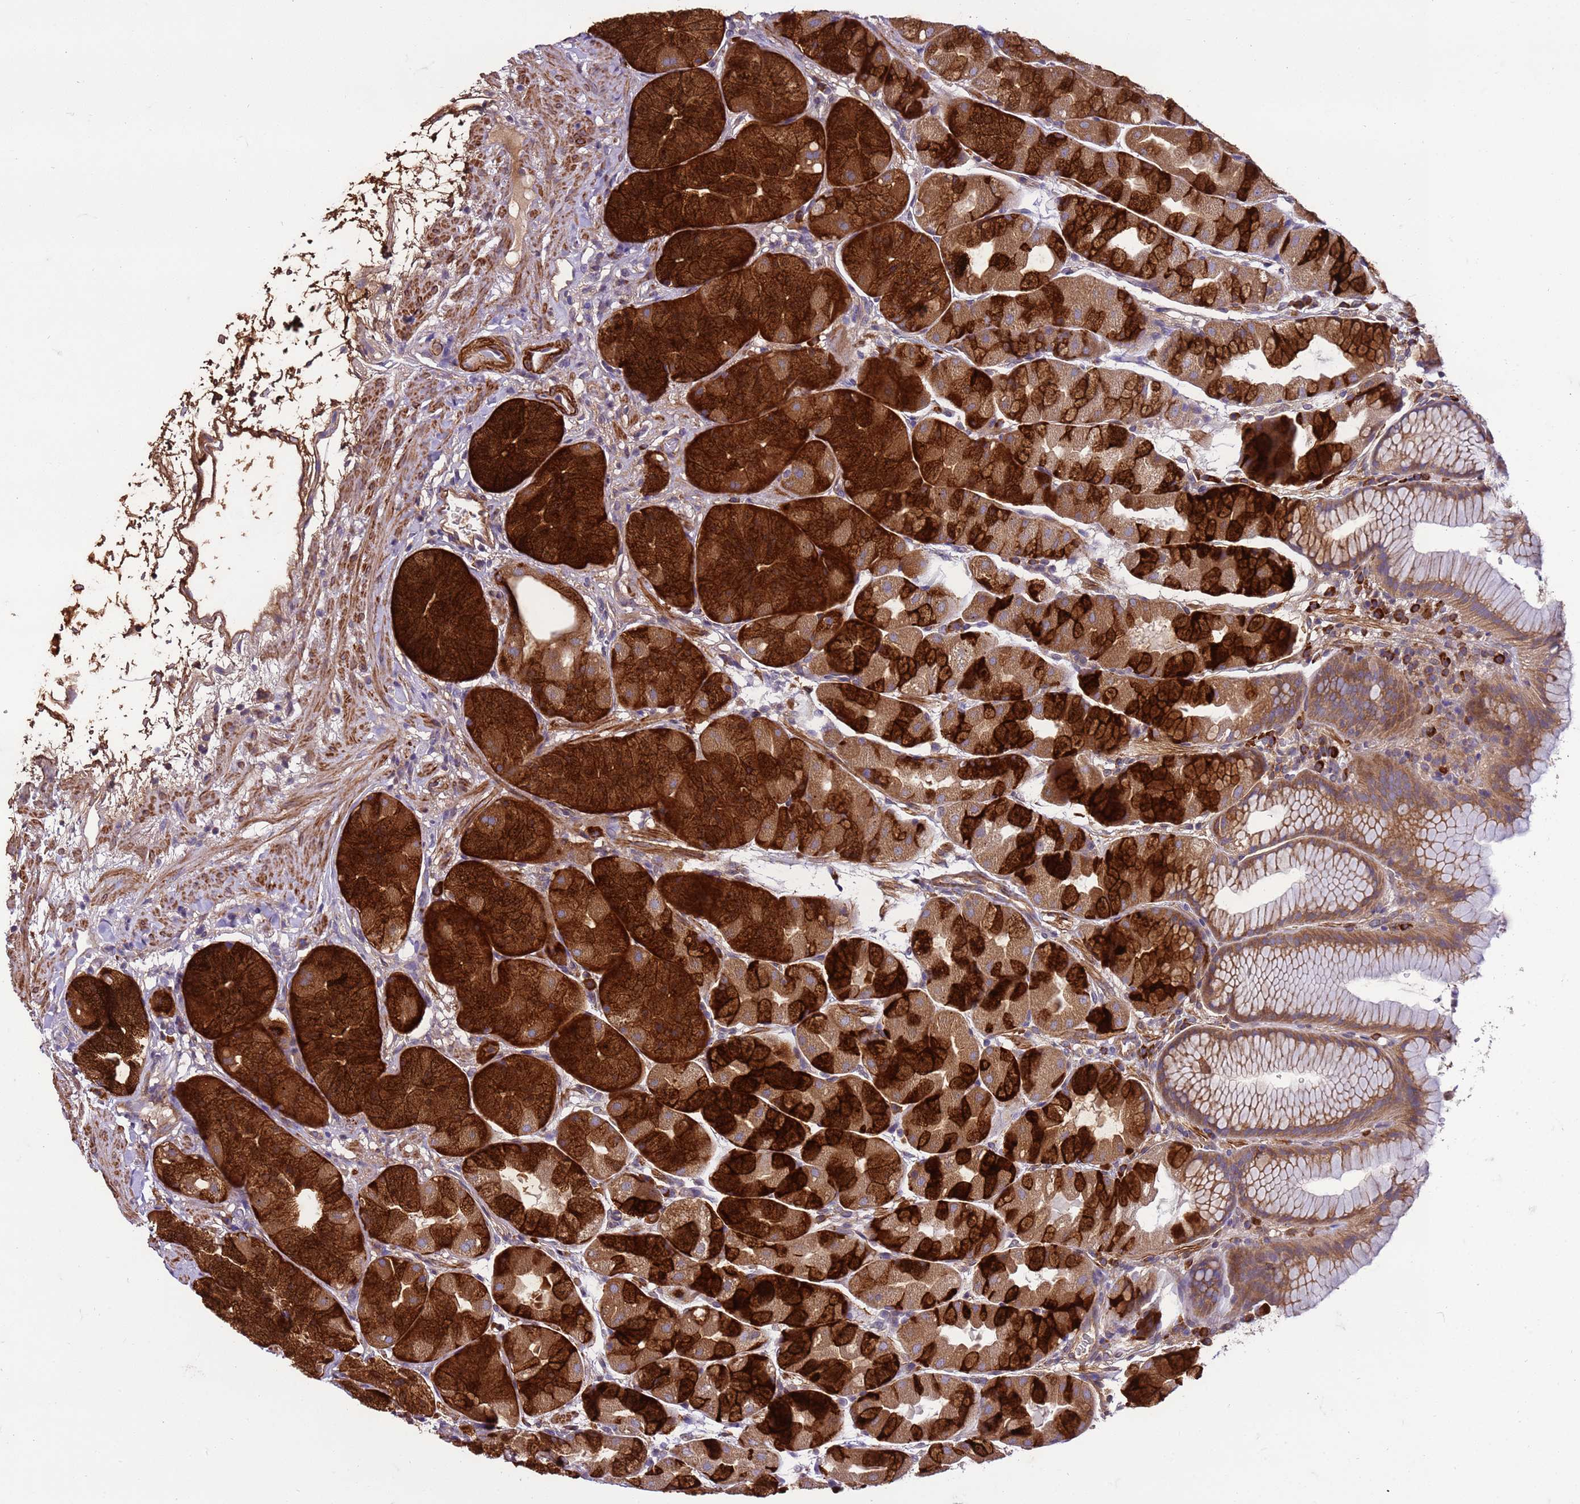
{"staining": {"intensity": "strong", "quantity": ">75%", "location": "cytoplasmic/membranous"}, "tissue": "stomach", "cell_type": "Glandular cells", "image_type": "normal", "snomed": [{"axis": "morphology", "description": "Normal tissue, NOS"}, {"axis": "topography", "description": "Stomach"}], "caption": "Brown immunohistochemical staining in benign stomach exhibits strong cytoplasmic/membranous staining in about >75% of glandular cells. (IHC, brightfield microscopy, high magnification).", "gene": "GEN1", "patient": {"sex": "male", "age": 57}}